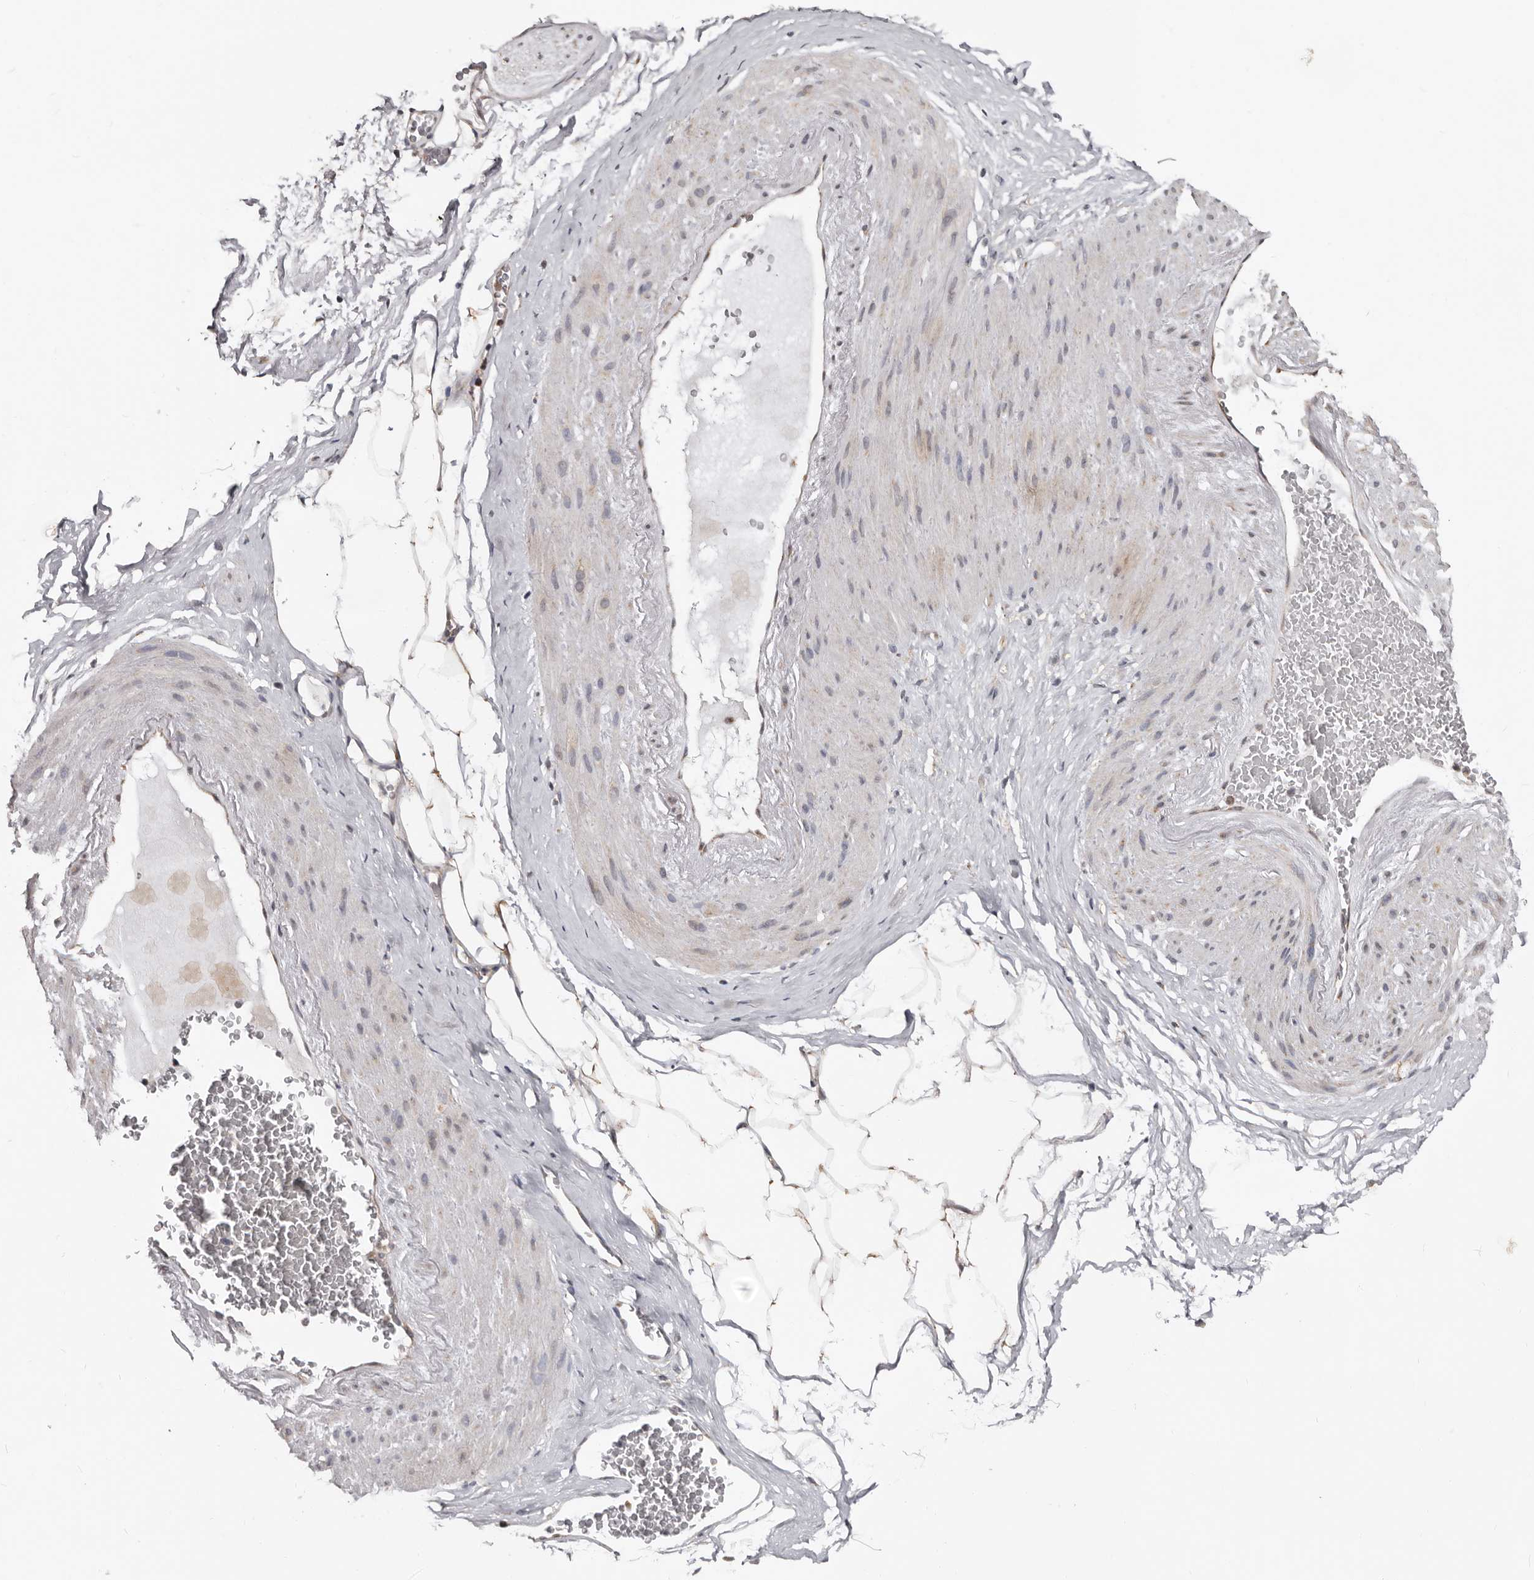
{"staining": {"intensity": "negative", "quantity": "none", "location": "none"}, "tissue": "adipose tissue", "cell_type": "Adipocytes", "image_type": "normal", "snomed": [{"axis": "morphology", "description": "Normal tissue, NOS"}, {"axis": "morphology", "description": "Adenocarcinoma, Low grade"}, {"axis": "topography", "description": "Prostate"}, {"axis": "topography", "description": "Peripheral nerve tissue"}], "caption": "Adipose tissue was stained to show a protein in brown. There is no significant staining in adipocytes. The staining is performed using DAB (3,3'-diaminobenzidine) brown chromogen with nuclei counter-stained in using hematoxylin.", "gene": "MRPL18", "patient": {"sex": "male", "age": 63}}